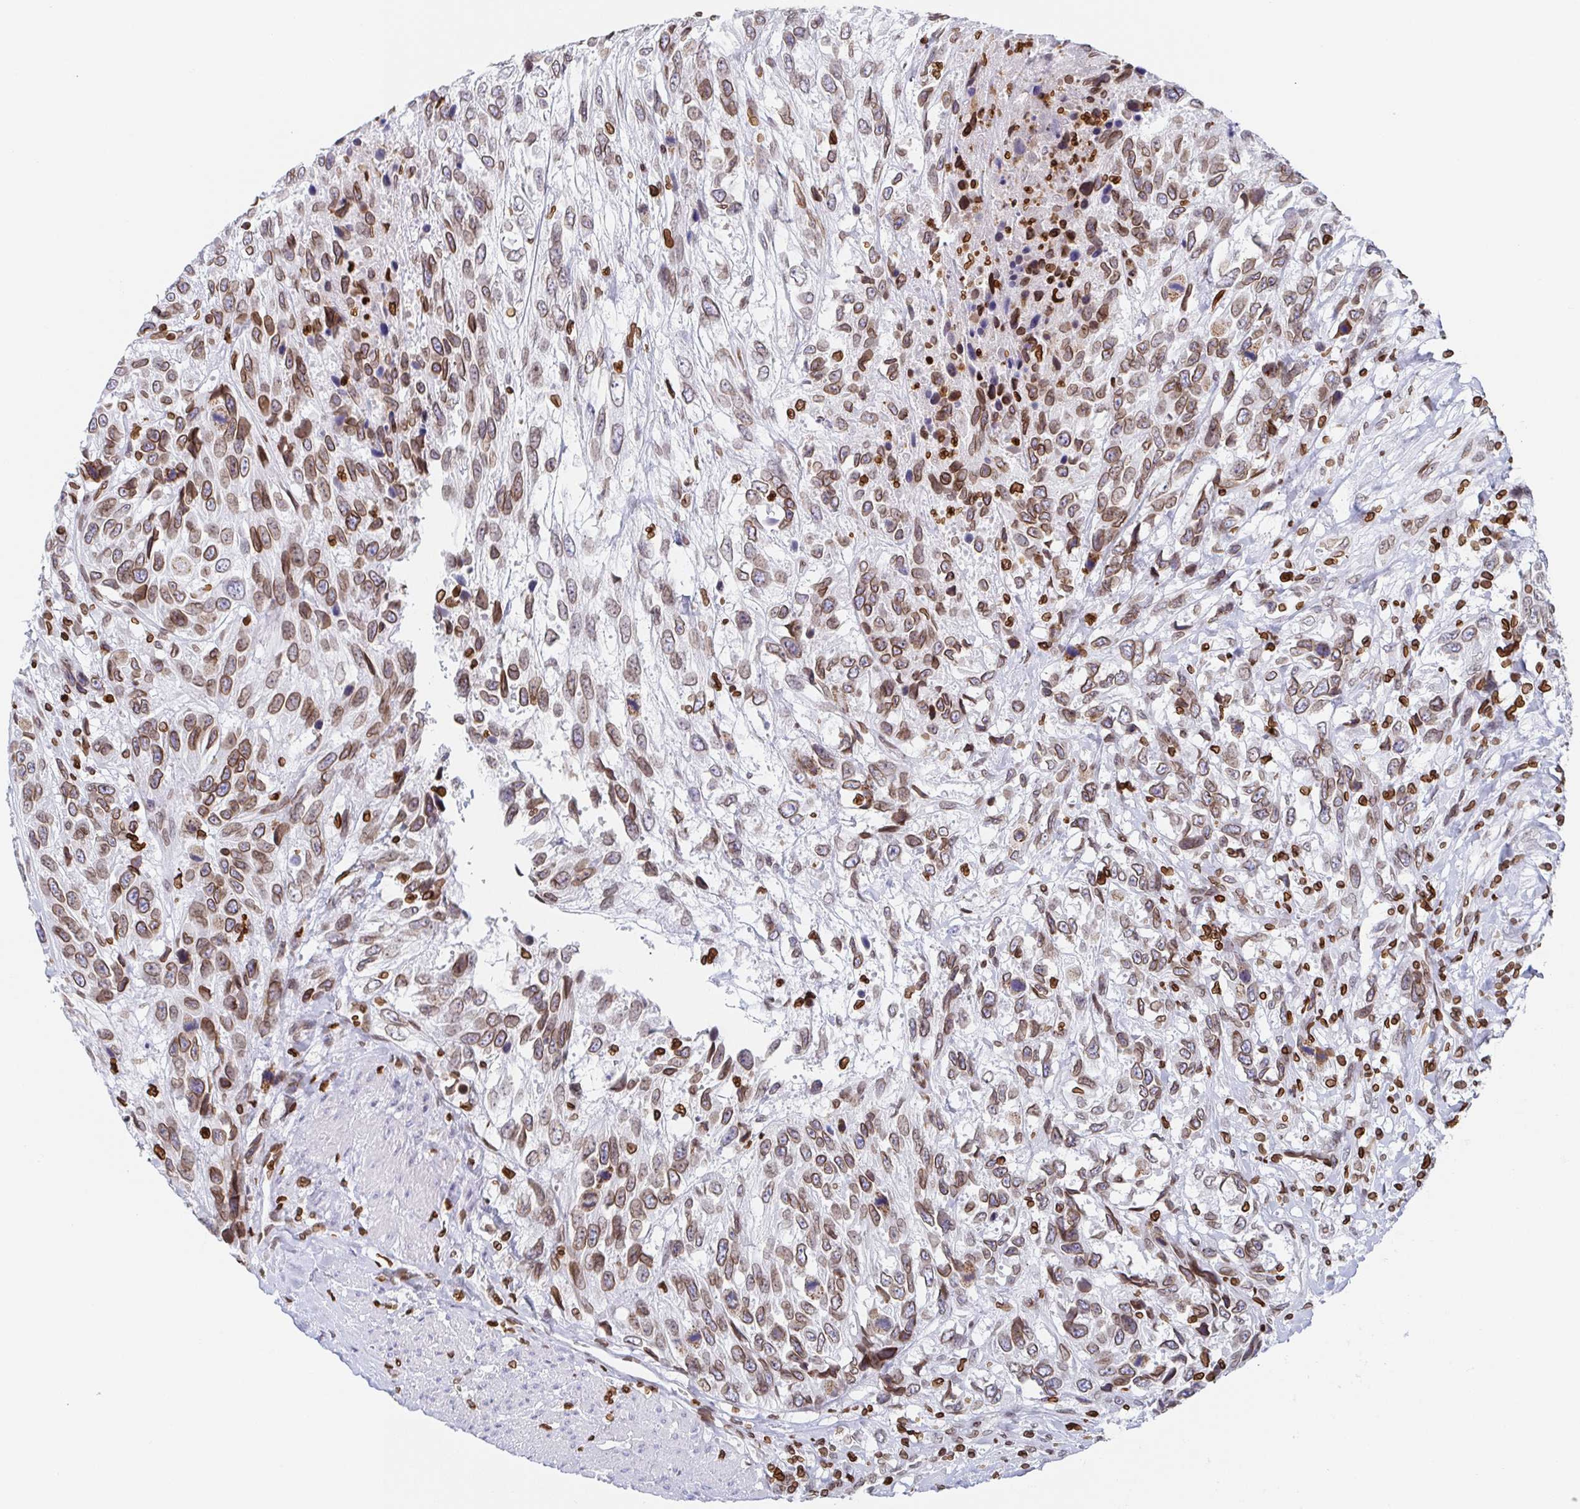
{"staining": {"intensity": "moderate", "quantity": ">75%", "location": "cytoplasmic/membranous,nuclear"}, "tissue": "urothelial cancer", "cell_type": "Tumor cells", "image_type": "cancer", "snomed": [{"axis": "morphology", "description": "Urothelial carcinoma, High grade"}, {"axis": "topography", "description": "Urinary bladder"}], "caption": "Immunohistochemistry histopathology image of urothelial carcinoma (high-grade) stained for a protein (brown), which shows medium levels of moderate cytoplasmic/membranous and nuclear expression in about >75% of tumor cells.", "gene": "BTBD7", "patient": {"sex": "female", "age": 70}}